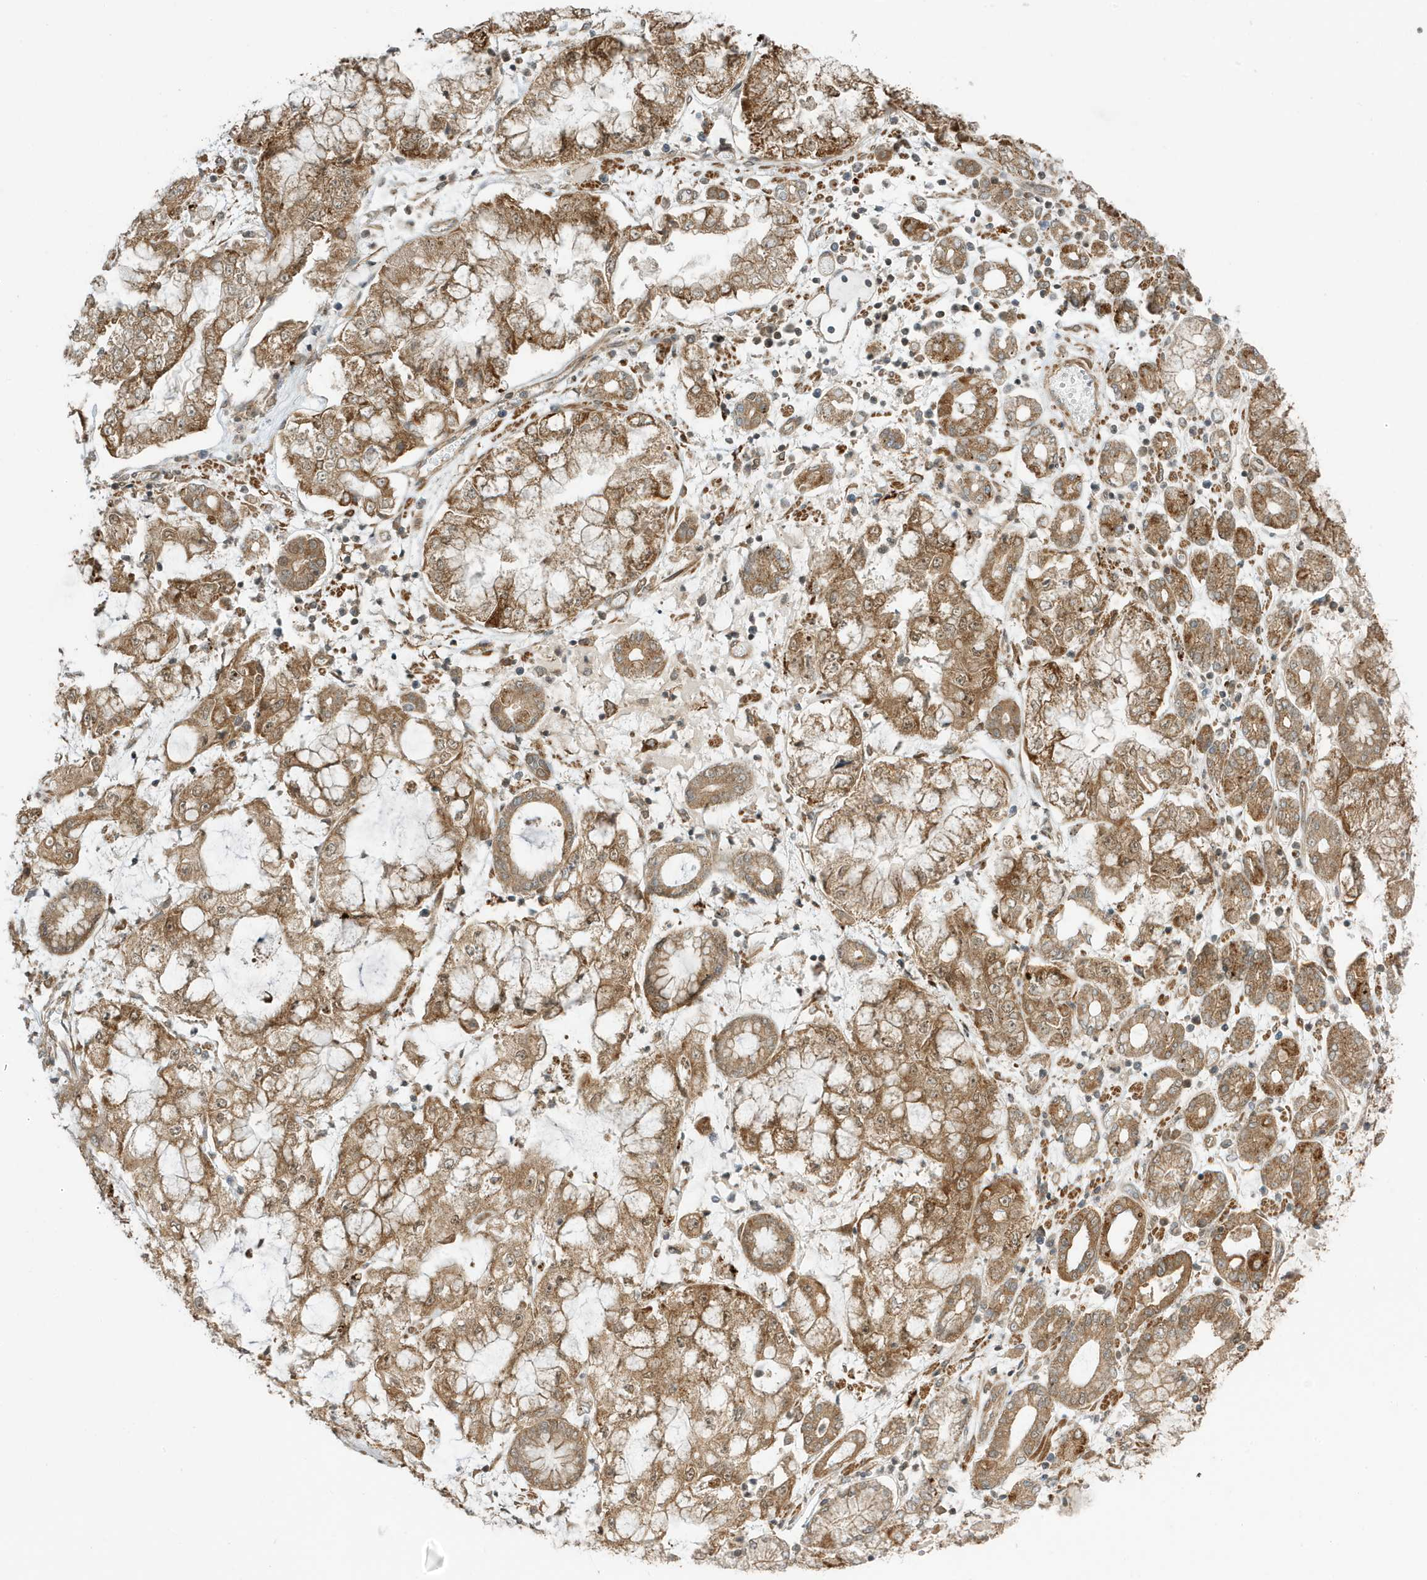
{"staining": {"intensity": "moderate", "quantity": ">75%", "location": "cytoplasmic/membranous"}, "tissue": "stomach cancer", "cell_type": "Tumor cells", "image_type": "cancer", "snomed": [{"axis": "morphology", "description": "Adenocarcinoma, NOS"}, {"axis": "topography", "description": "Stomach"}], "caption": "Immunohistochemical staining of stomach cancer reveals medium levels of moderate cytoplasmic/membranous positivity in approximately >75% of tumor cells.", "gene": "DHX36", "patient": {"sex": "male", "age": 76}}